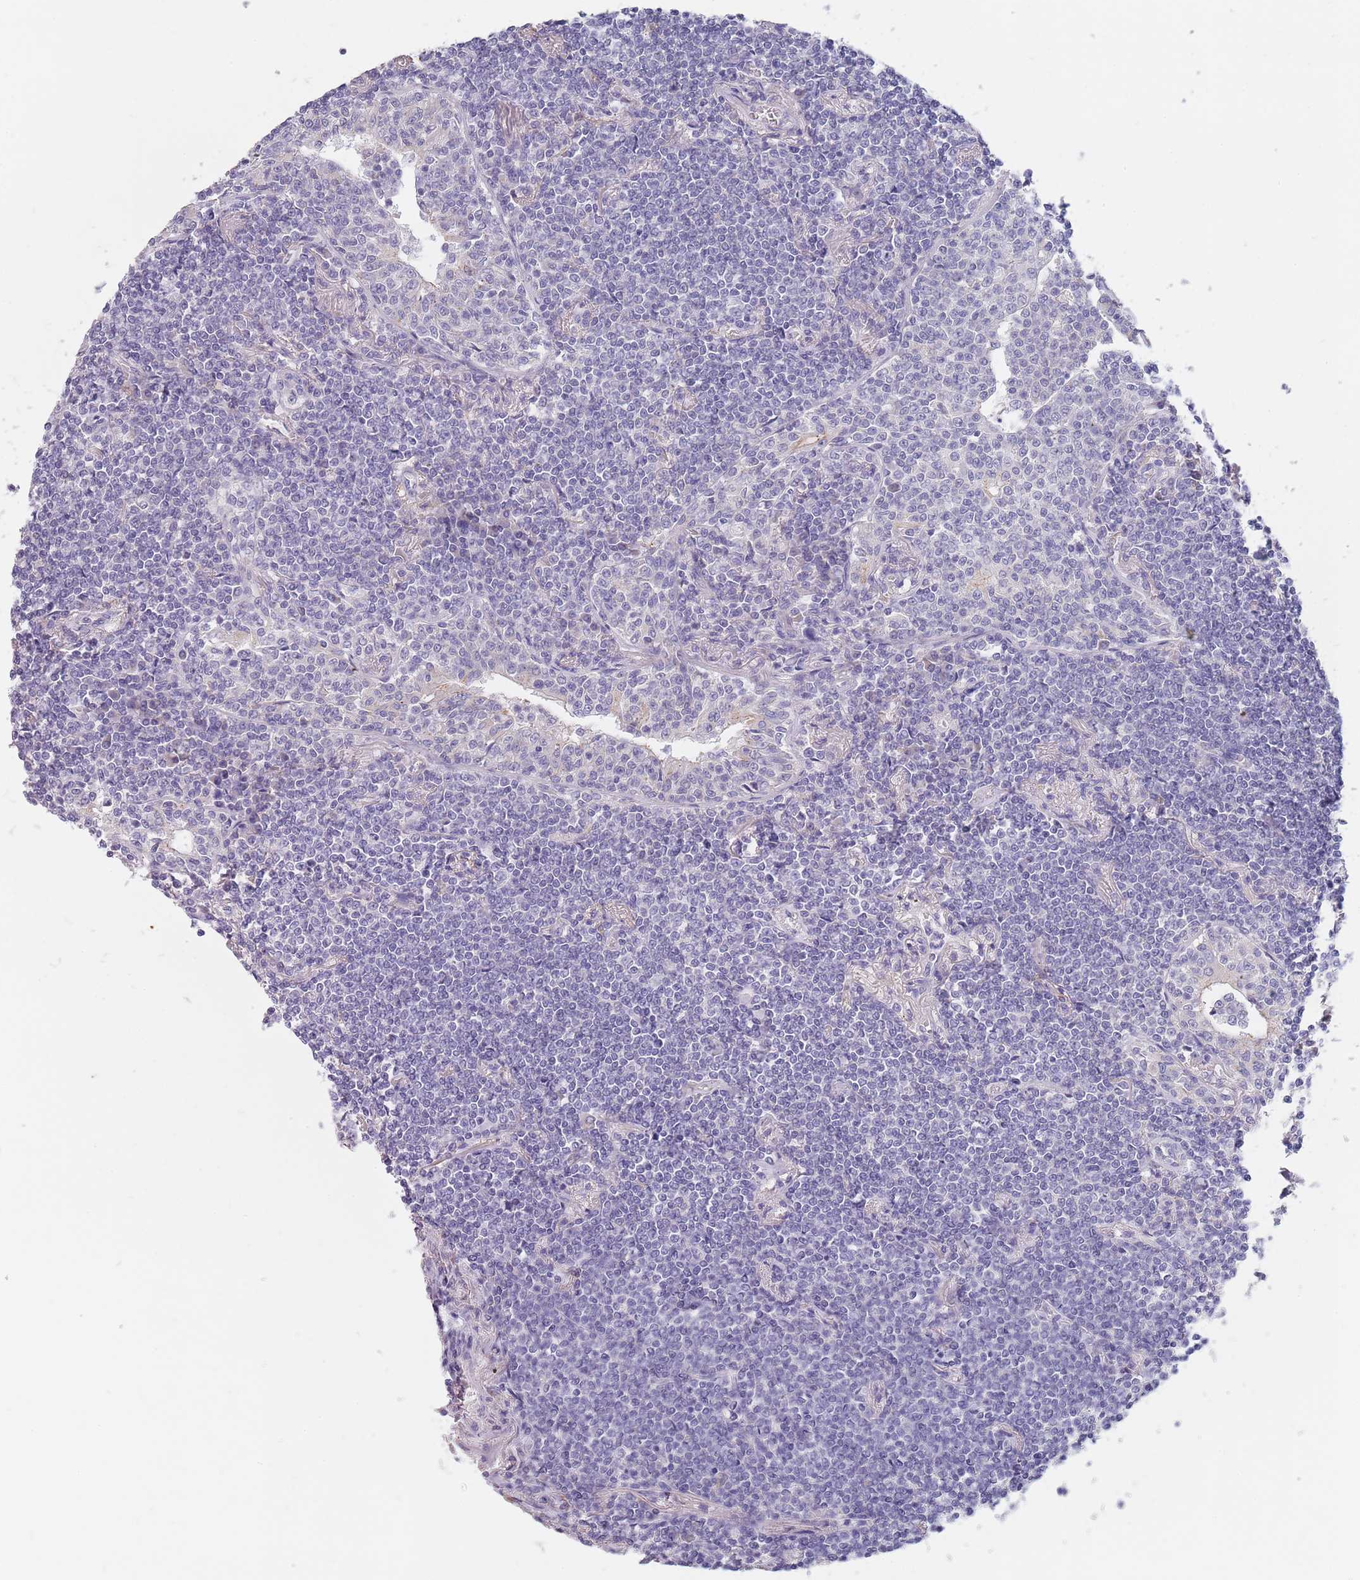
{"staining": {"intensity": "negative", "quantity": "none", "location": "none"}, "tissue": "lymphoma", "cell_type": "Tumor cells", "image_type": "cancer", "snomed": [{"axis": "morphology", "description": "Malignant lymphoma, non-Hodgkin's type, Low grade"}, {"axis": "topography", "description": "Lung"}], "caption": "Immunohistochemistry of malignant lymphoma, non-Hodgkin's type (low-grade) displays no staining in tumor cells.", "gene": "MAN1C1", "patient": {"sex": "female", "age": 71}}